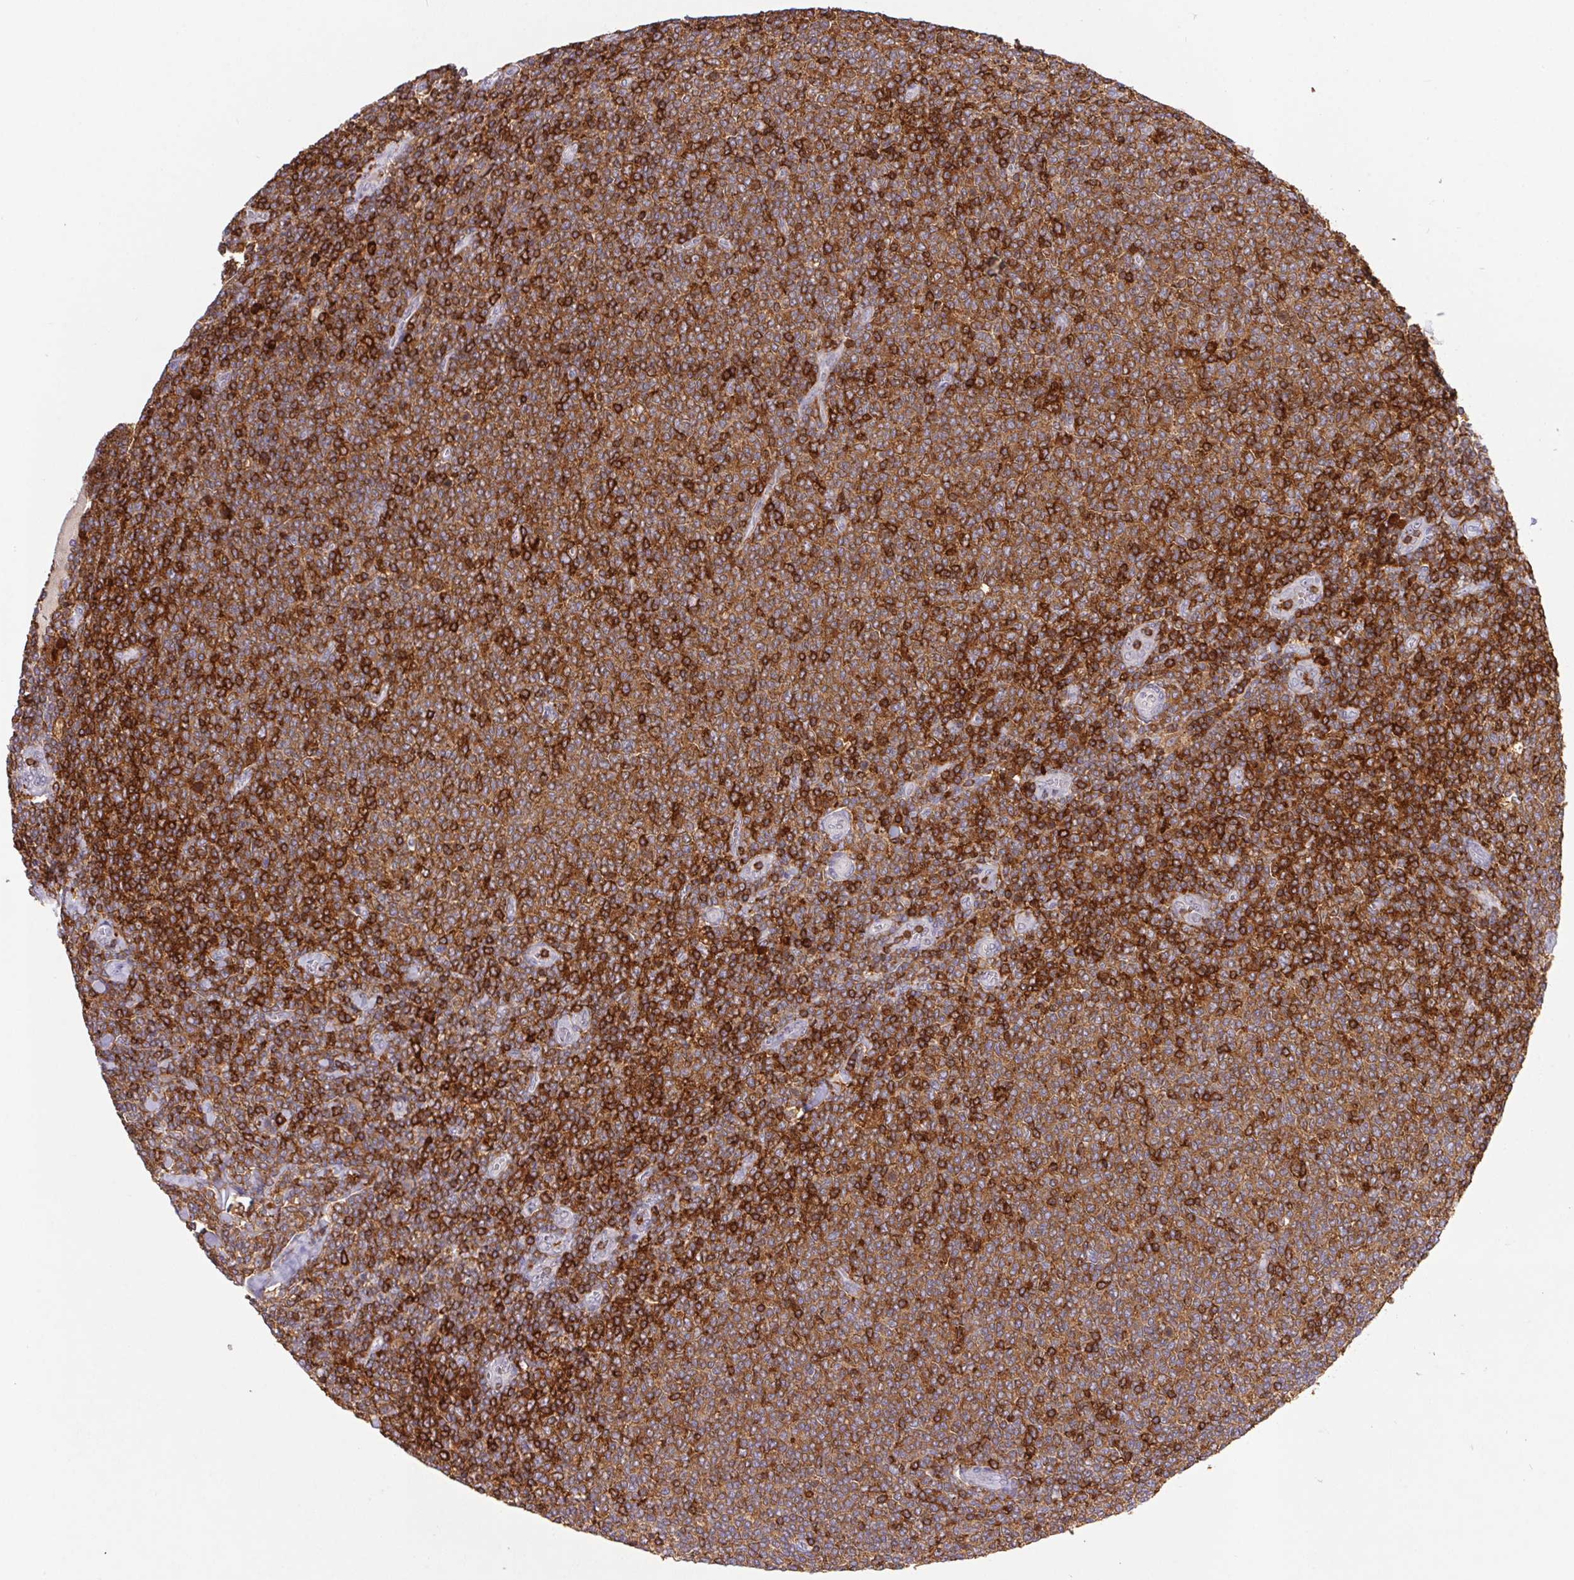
{"staining": {"intensity": "strong", "quantity": ">75%", "location": "cytoplasmic/membranous"}, "tissue": "lymphoma", "cell_type": "Tumor cells", "image_type": "cancer", "snomed": [{"axis": "morphology", "description": "Malignant lymphoma, non-Hodgkin's type, Low grade"}, {"axis": "topography", "description": "Lymph node"}], "caption": "Tumor cells demonstrate high levels of strong cytoplasmic/membranous positivity in about >75% of cells in lymphoma.", "gene": "APBB1IP", "patient": {"sex": "male", "age": 52}}